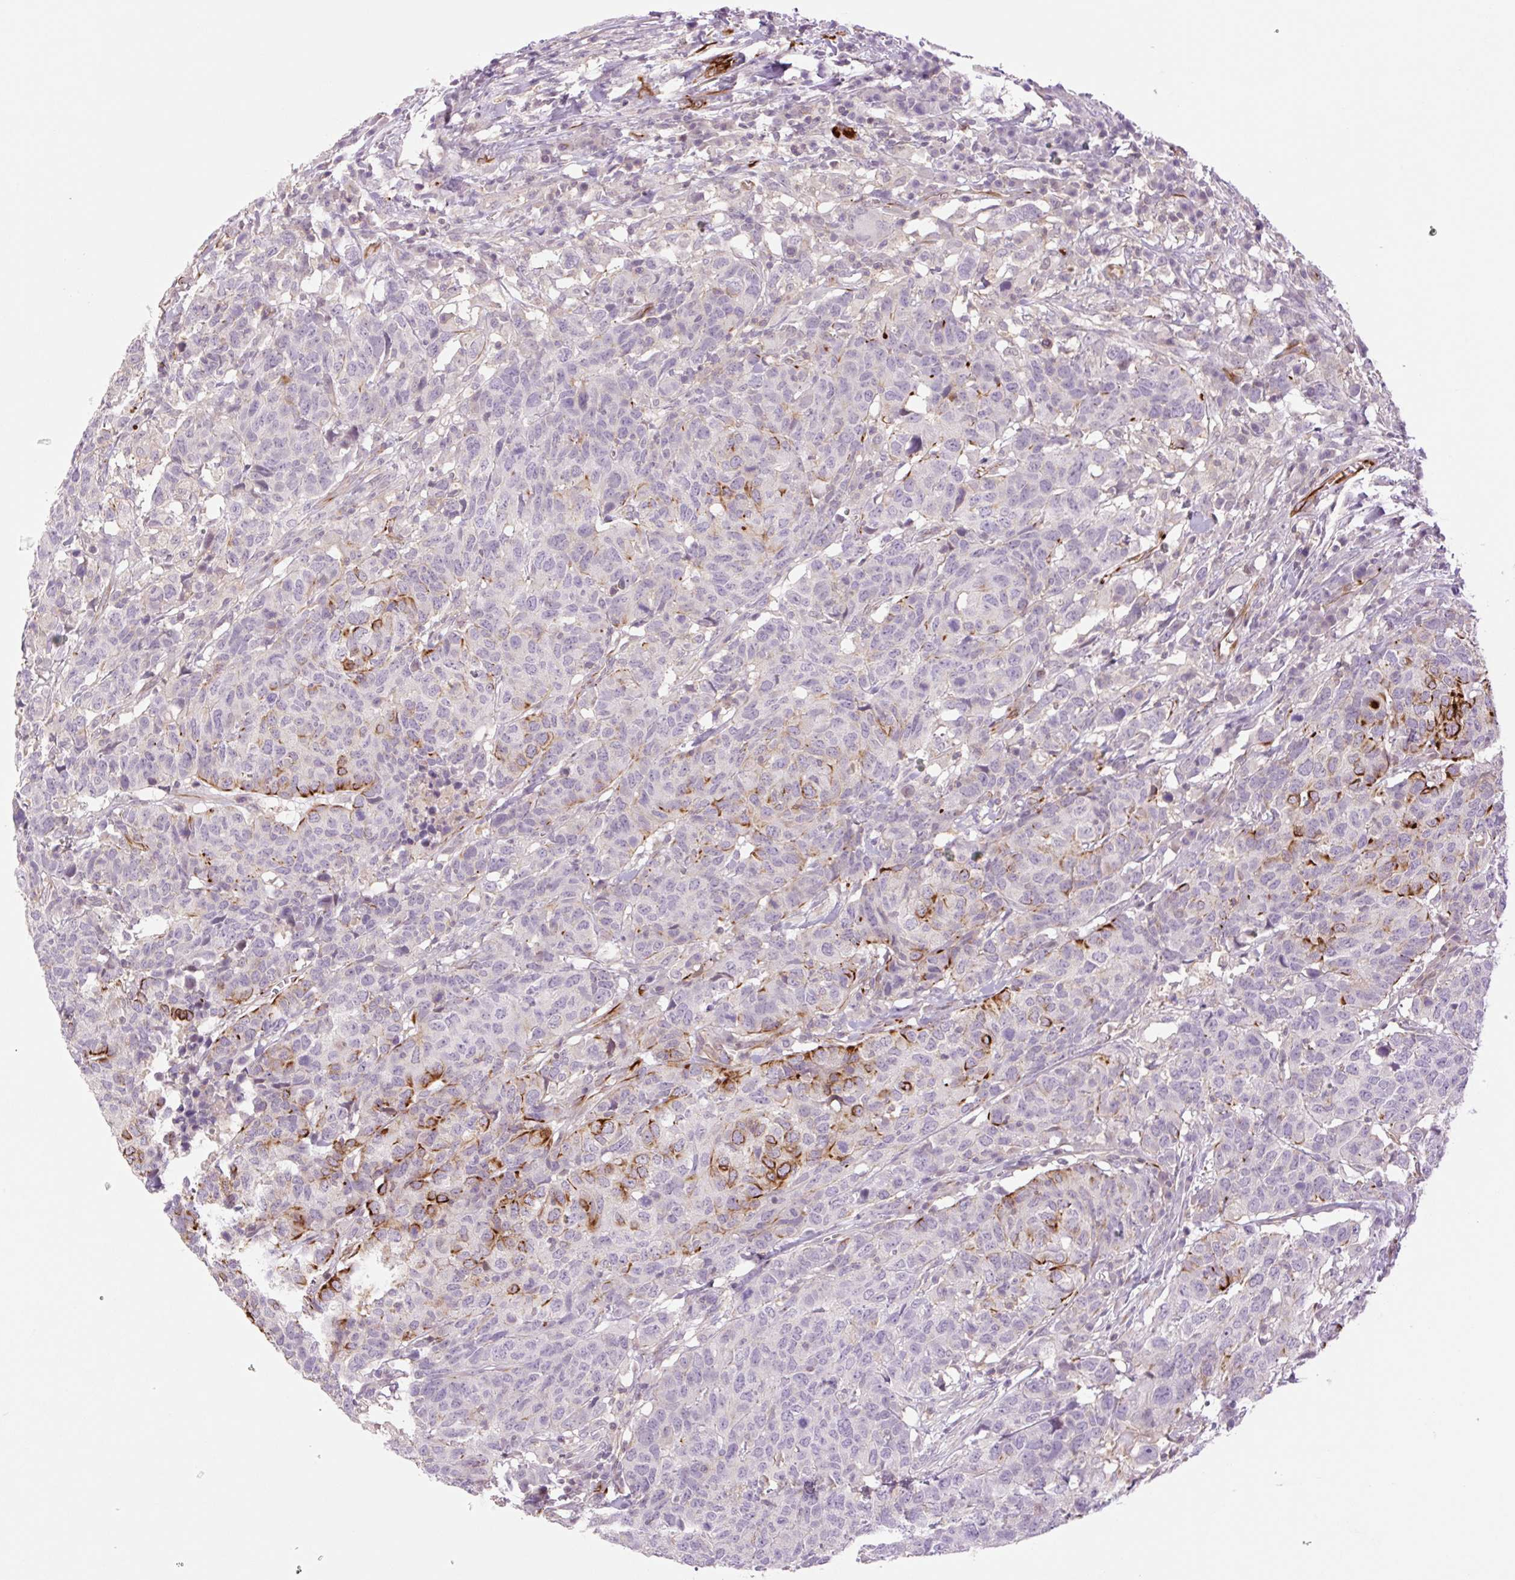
{"staining": {"intensity": "strong", "quantity": "<25%", "location": "cytoplasmic/membranous"}, "tissue": "head and neck cancer", "cell_type": "Tumor cells", "image_type": "cancer", "snomed": [{"axis": "morphology", "description": "Normal tissue, NOS"}, {"axis": "morphology", "description": "Squamous cell carcinoma, NOS"}, {"axis": "topography", "description": "Skeletal muscle"}, {"axis": "topography", "description": "Vascular tissue"}, {"axis": "topography", "description": "Peripheral nerve tissue"}, {"axis": "topography", "description": "Head-Neck"}], "caption": "This is an image of immunohistochemistry staining of head and neck squamous cell carcinoma, which shows strong expression in the cytoplasmic/membranous of tumor cells.", "gene": "ZFYVE21", "patient": {"sex": "male", "age": 66}}